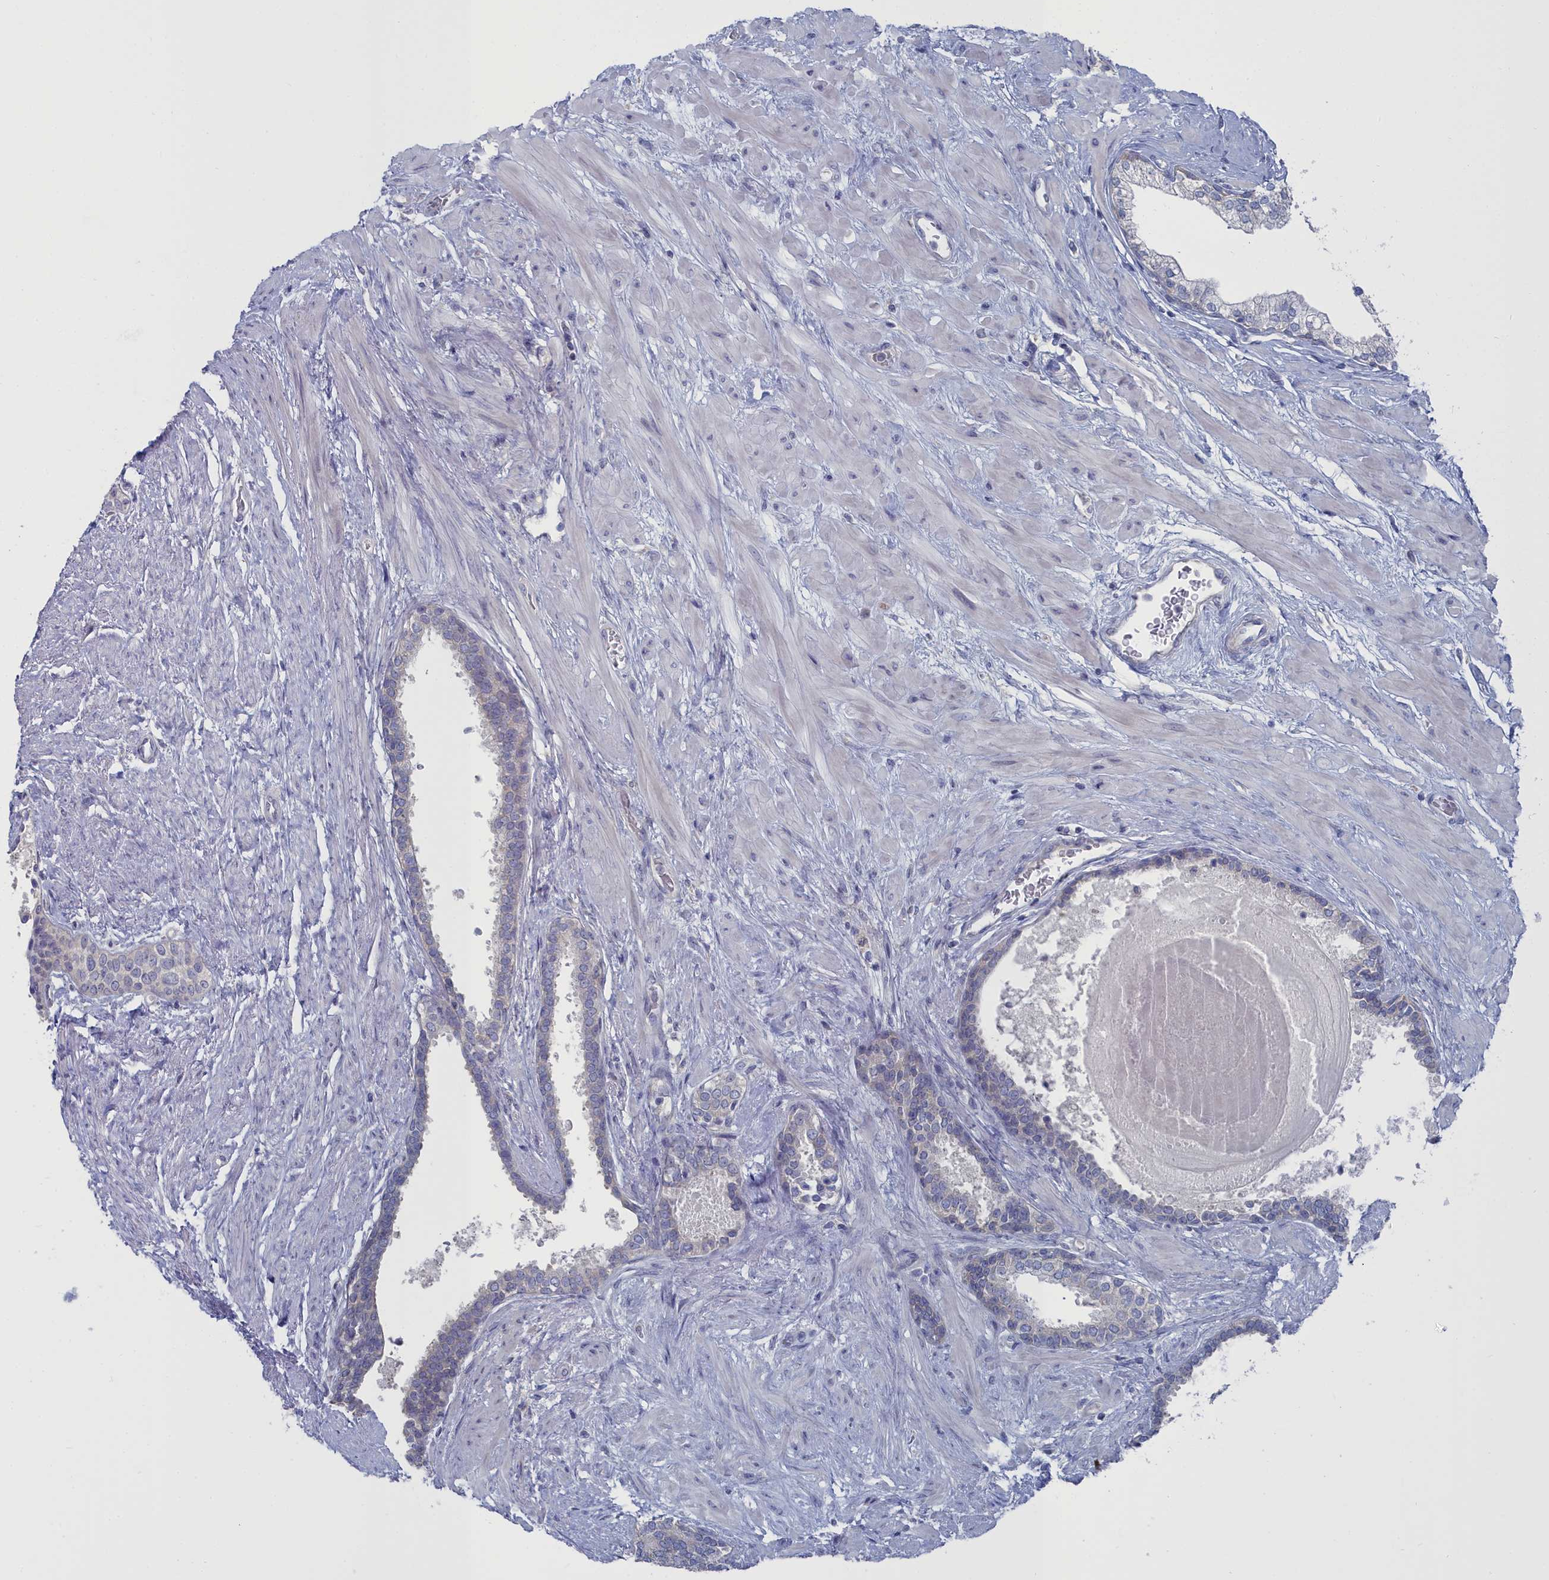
{"staining": {"intensity": "negative", "quantity": "none", "location": "none"}, "tissue": "prostate", "cell_type": "Glandular cells", "image_type": "normal", "snomed": [{"axis": "morphology", "description": "Normal tissue, NOS"}, {"axis": "topography", "description": "Prostate"}], "caption": "The image demonstrates no significant staining in glandular cells of prostate. (DAB (3,3'-diaminobenzidine) IHC, high magnification).", "gene": "CCDC149", "patient": {"sex": "male", "age": 57}}